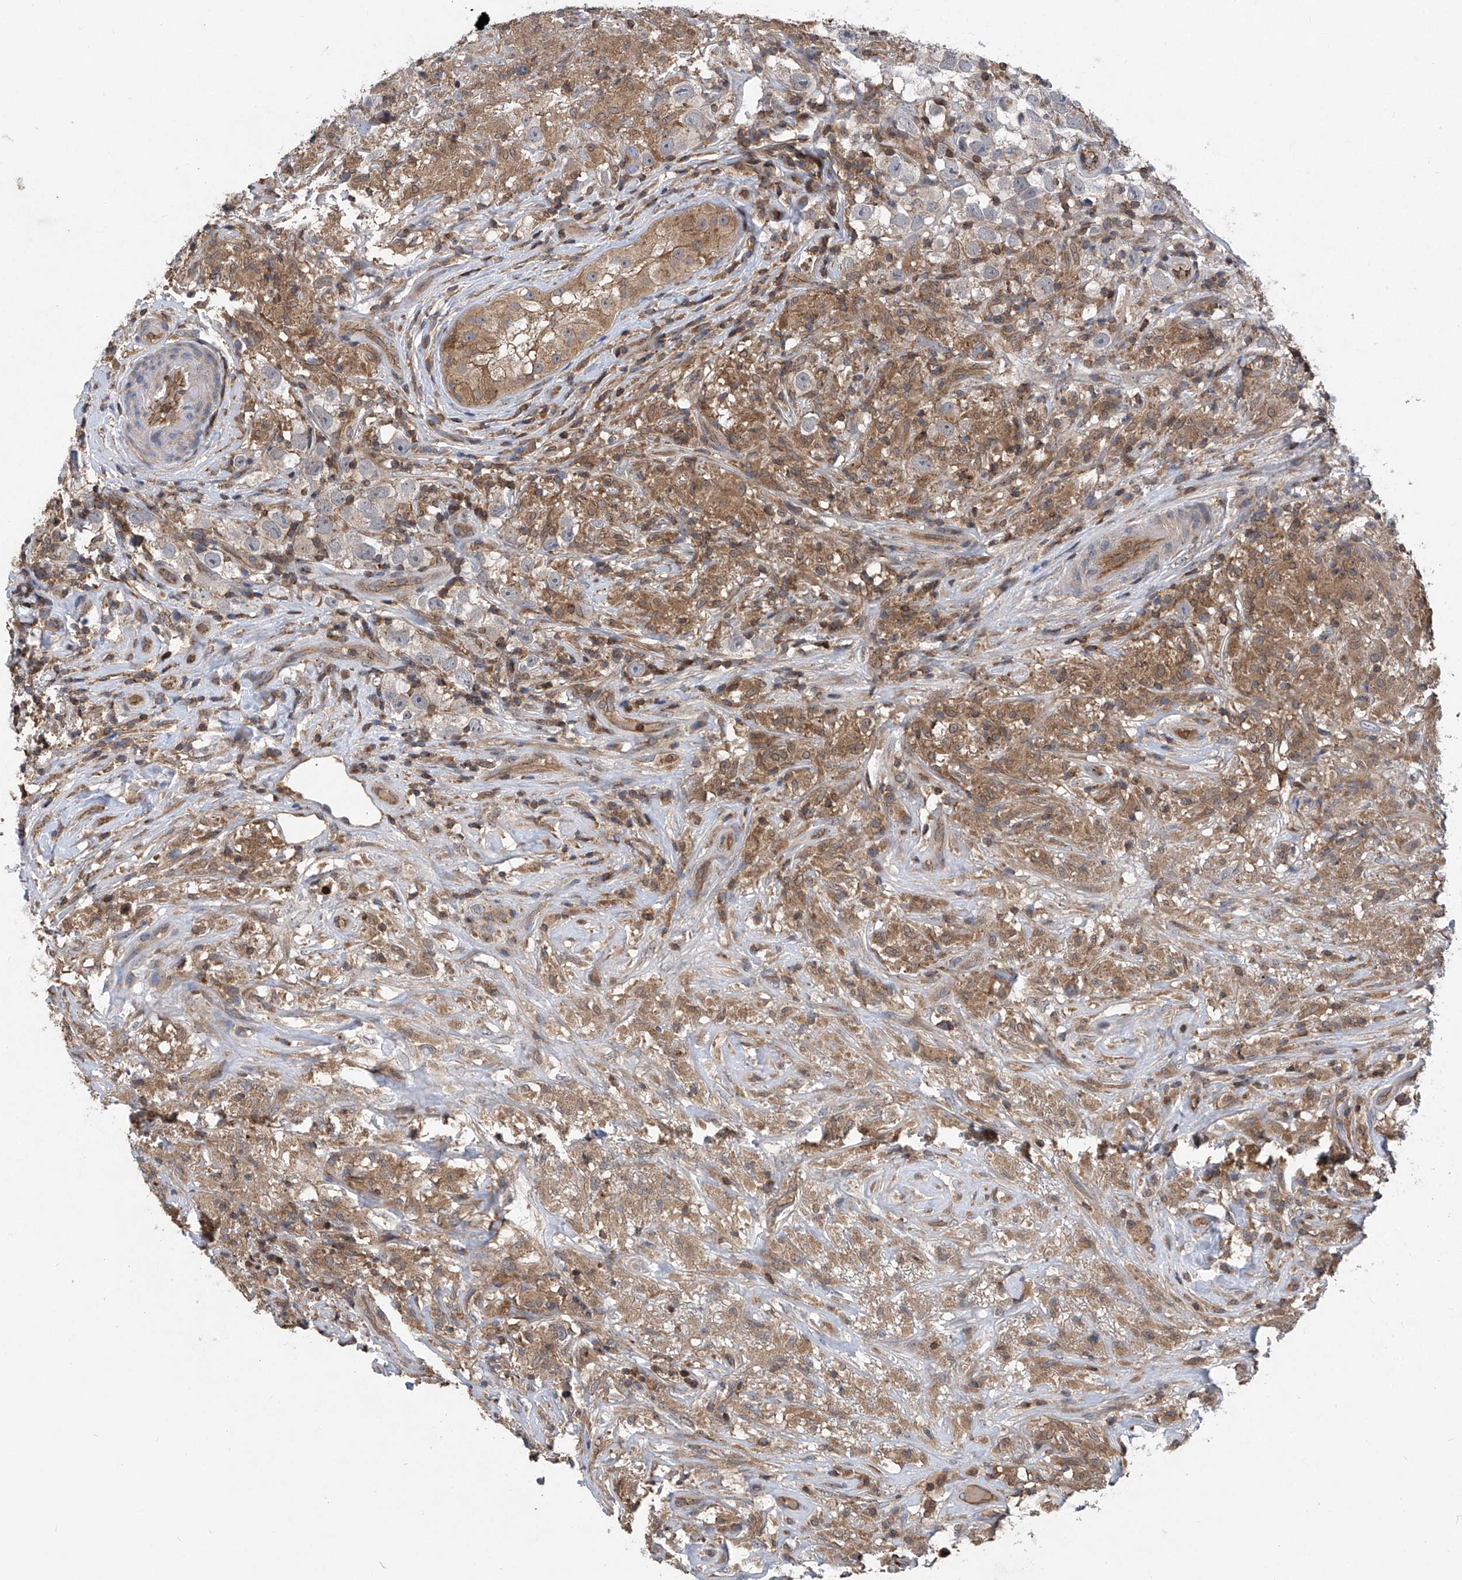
{"staining": {"intensity": "negative", "quantity": "none", "location": "none"}, "tissue": "testis cancer", "cell_type": "Tumor cells", "image_type": "cancer", "snomed": [{"axis": "morphology", "description": "Seminoma, NOS"}, {"axis": "topography", "description": "Testis"}], "caption": "Tumor cells are negative for protein expression in human seminoma (testis).", "gene": "TRIM38", "patient": {"sex": "male", "age": 49}}